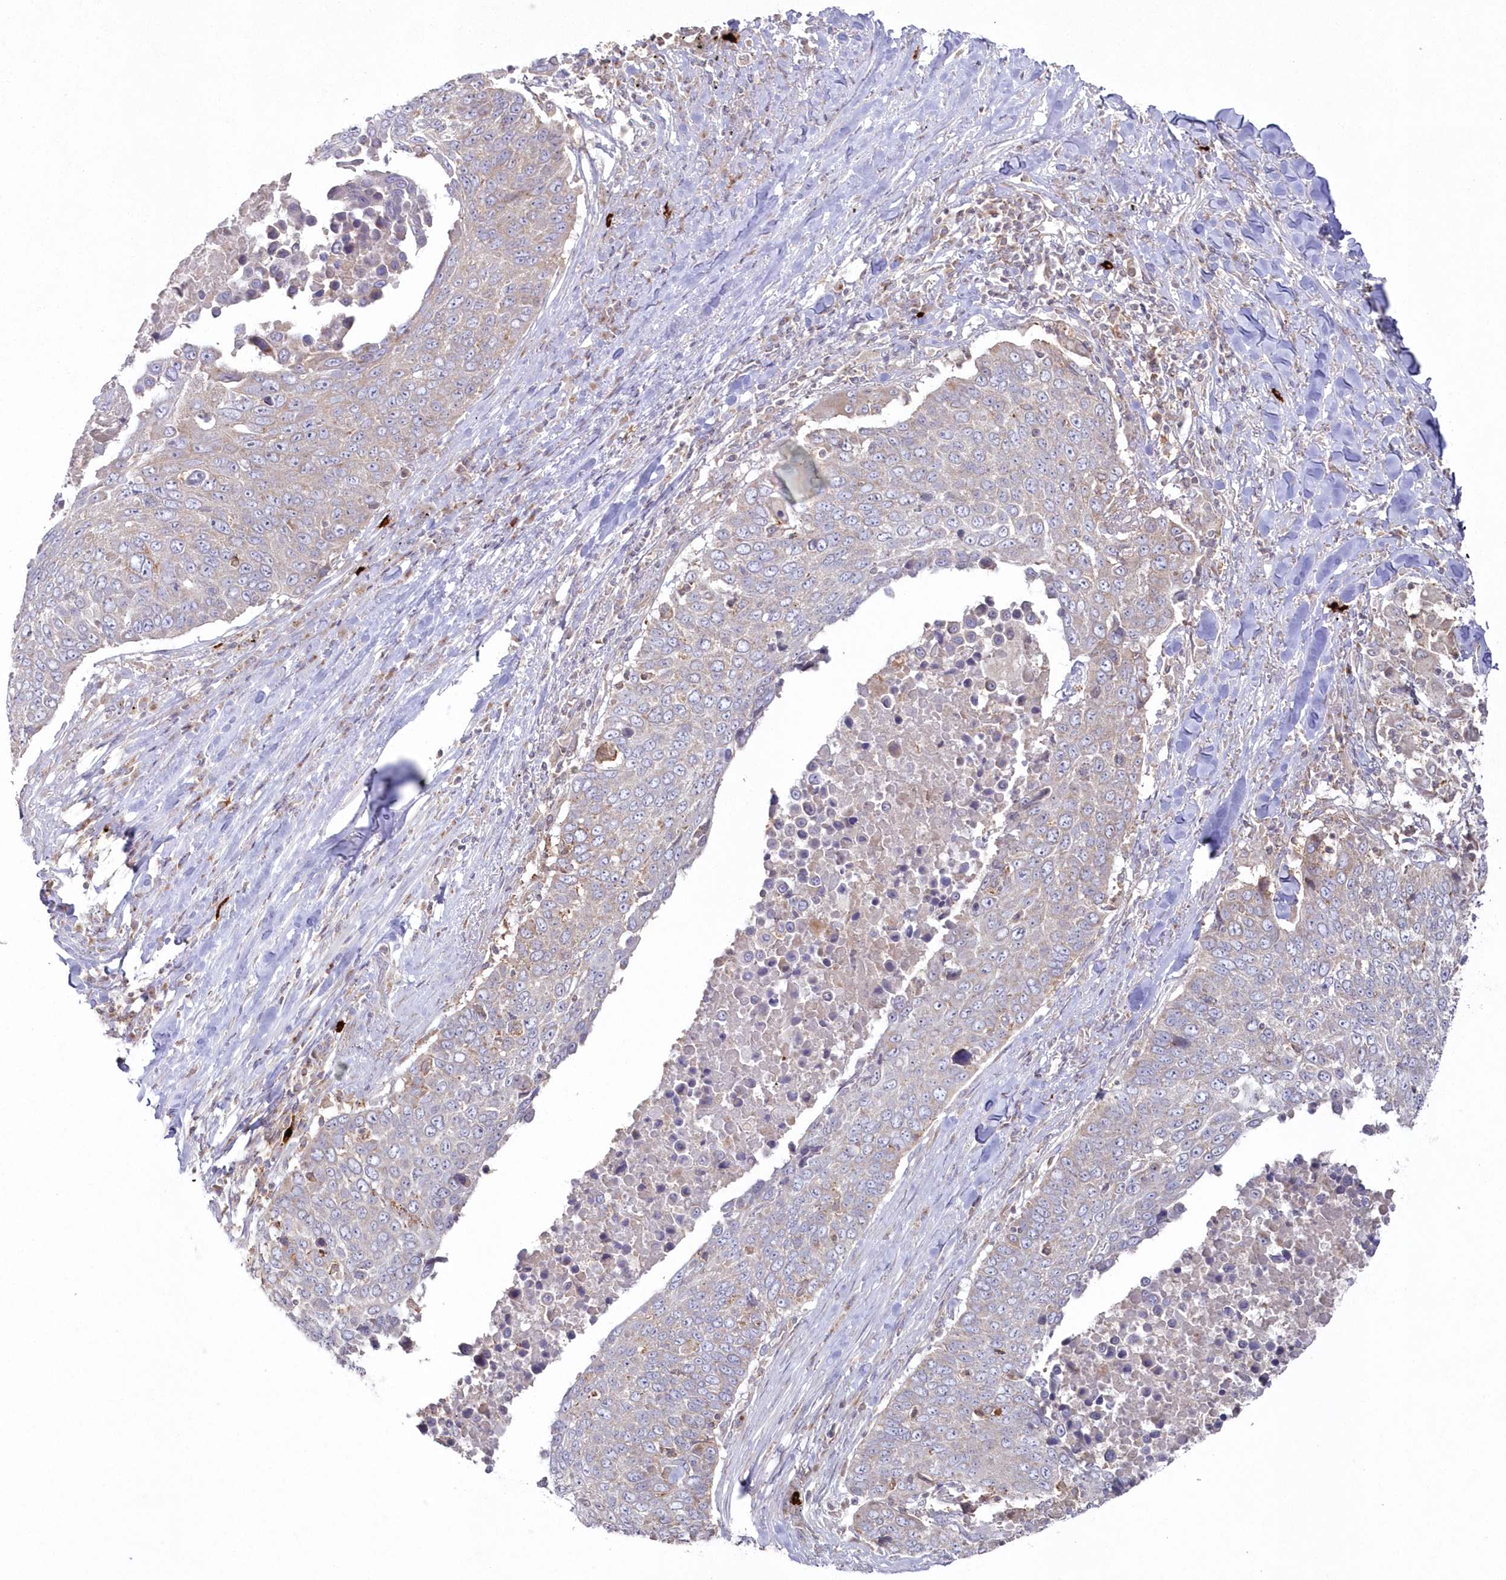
{"staining": {"intensity": "negative", "quantity": "none", "location": "none"}, "tissue": "lung cancer", "cell_type": "Tumor cells", "image_type": "cancer", "snomed": [{"axis": "morphology", "description": "Squamous cell carcinoma, NOS"}, {"axis": "topography", "description": "Lung"}], "caption": "There is no significant staining in tumor cells of lung squamous cell carcinoma.", "gene": "ARSB", "patient": {"sex": "male", "age": 66}}